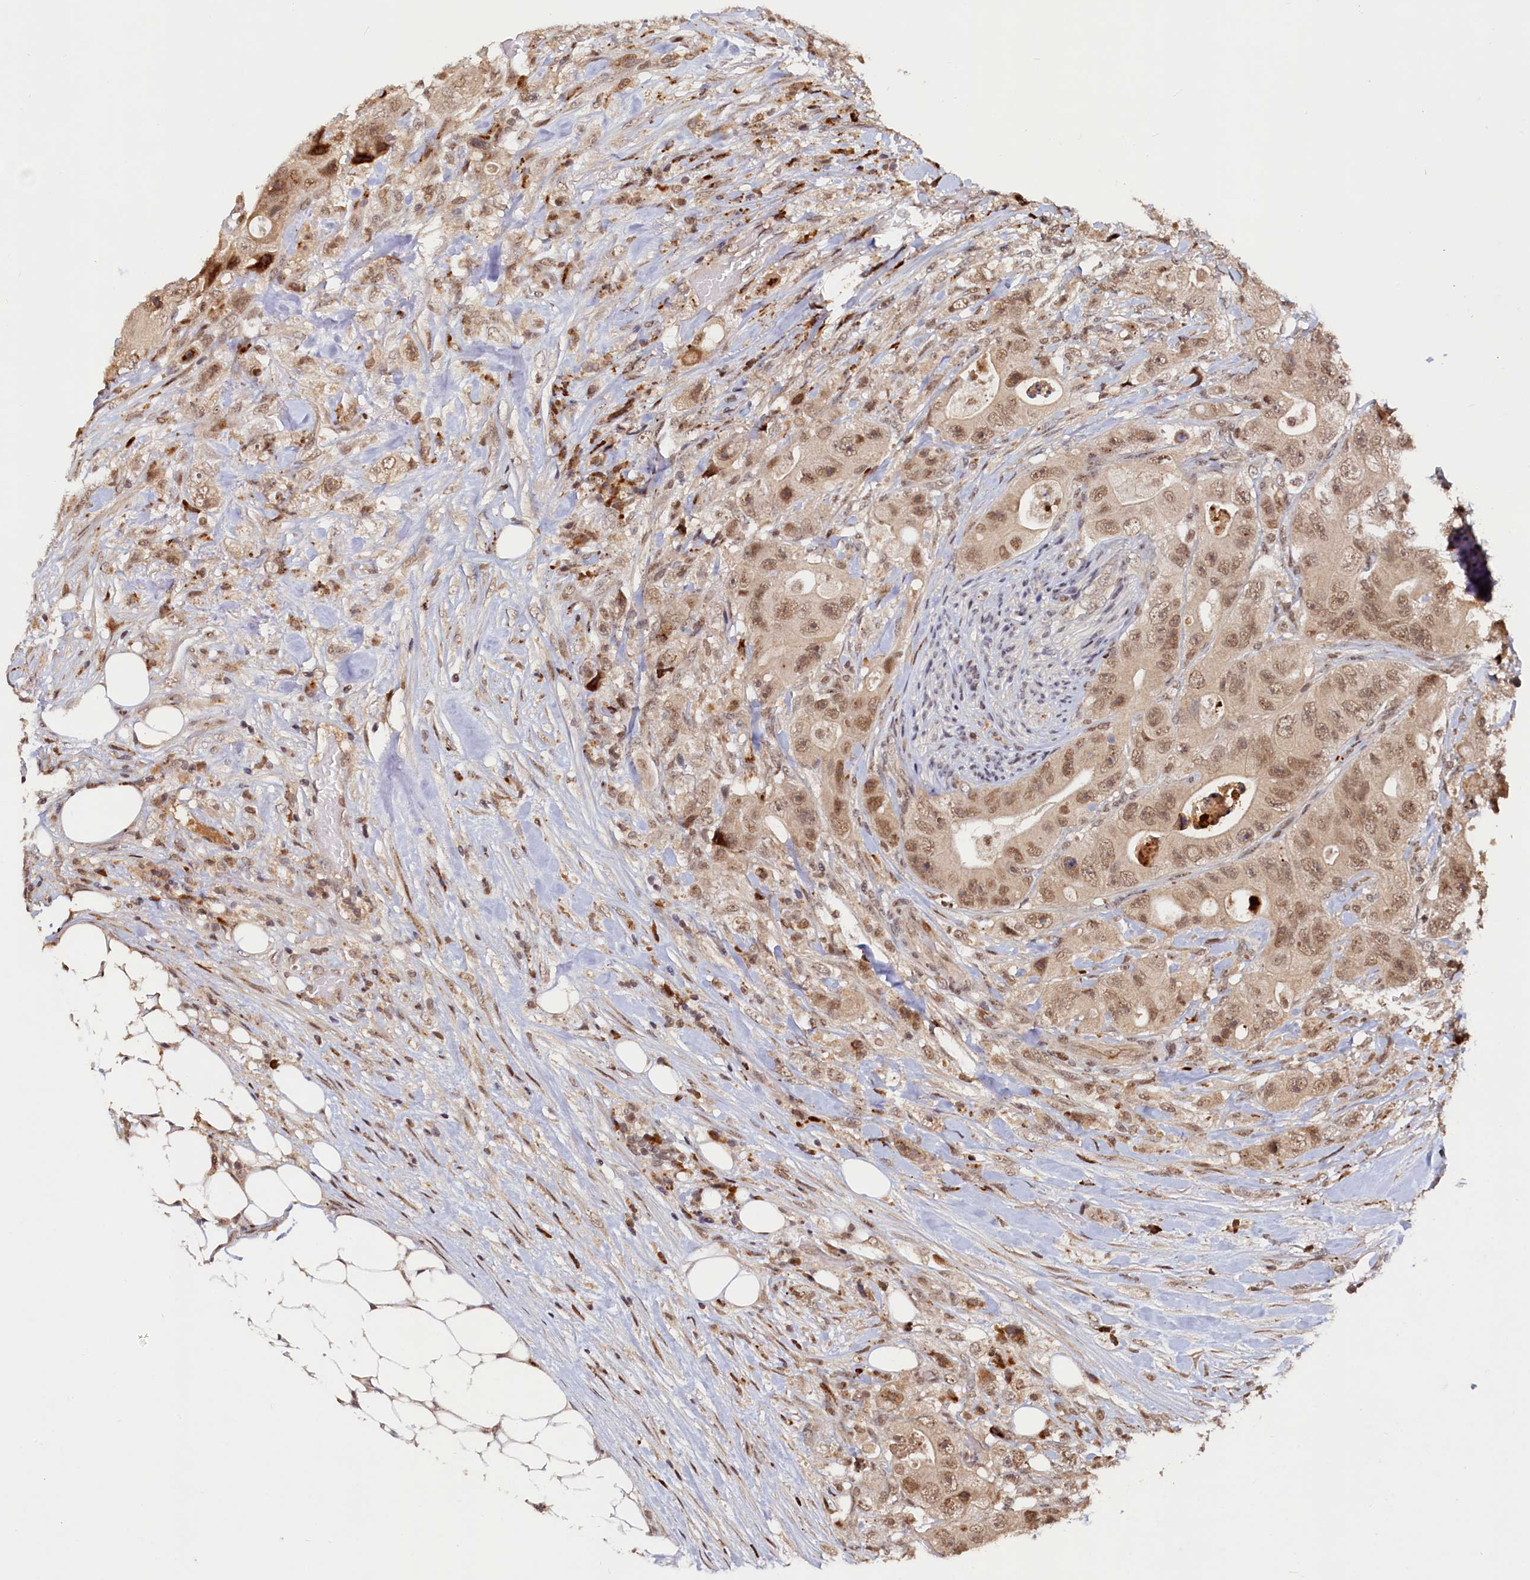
{"staining": {"intensity": "moderate", "quantity": ">75%", "location": "nuclear"}, "tissue": "colorectal cancer", "cell_type": "Tumor cells", "image_type": "cancer", "snomed": [{"axis": "morphology", "description": "Adenocarcinoma, NOS"}, {"axis": "topography", "description": "Colon"}], "caption": "Protein expression analysis of human colorectal adenocarcinoma reveals moderate nuclear expression in about >75% of tumor cells.", "gene": "TRAPPC4", "patient": {"sex": "female", "age": 46}}